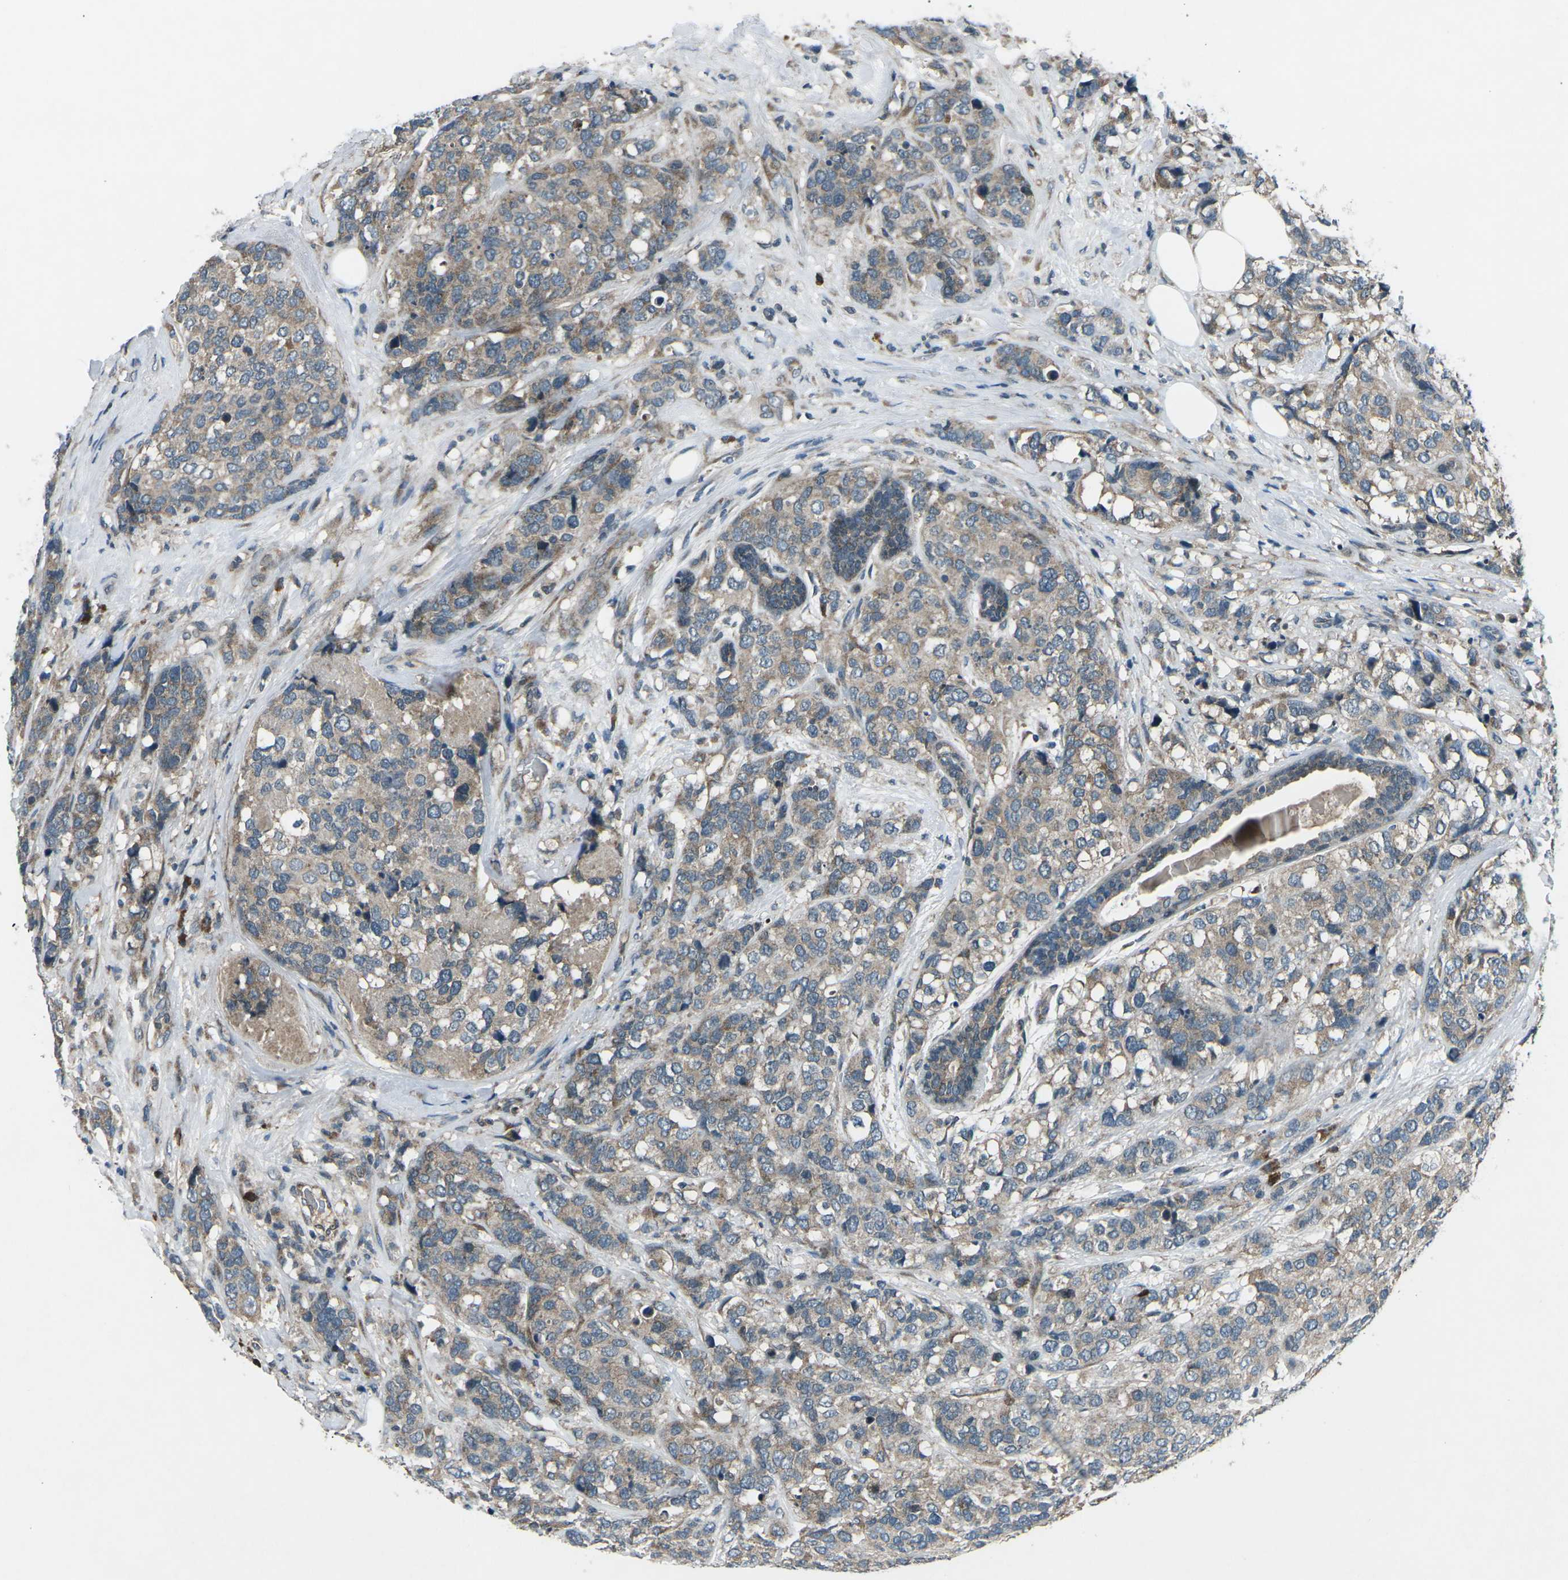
{"staining": {"intensity": "weak", "quantity": ">75%", "location": "cytoplasmic/membranous"}, "tissue": "breast cancer", "cell_type": "Tumor cells", "image_type": "cancer", "snomed": [{"axis": "morphology", "description": "Lobular carcinoma"}, {"axis": "topography", "description": "Breast"}], "caption": "The photomicrograph demonstrates immunohistochemical staining of breast cancer. There is weak cytoplasmic/membranous positivity is seen in approximately >75% of tumor cells.", "gene": "CDK16", "patient": {"sex": "female", "age": 59}}